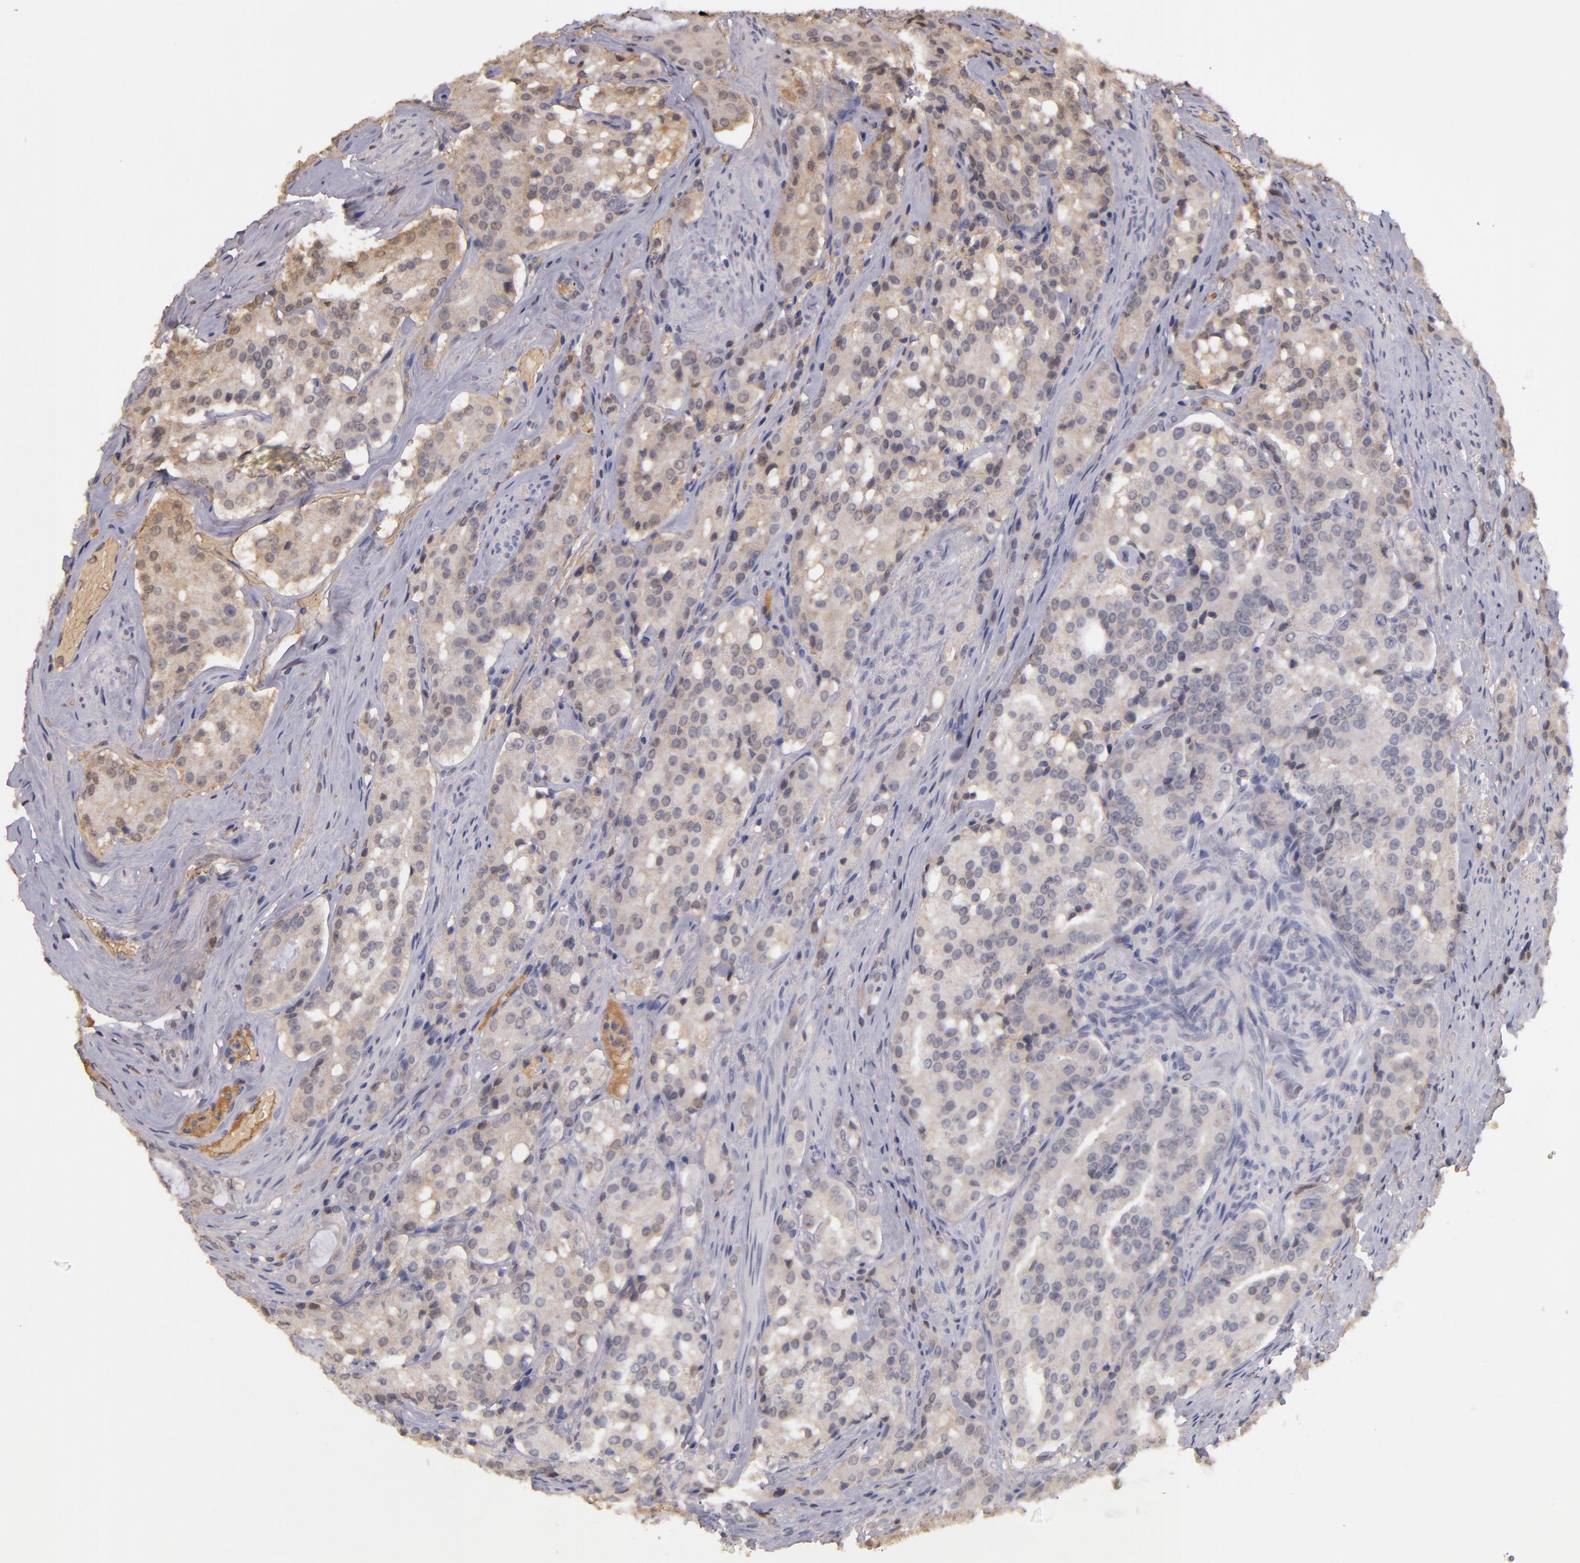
{"staining": {"intensity": "moderate", "quantity": "<25%", "location": "cytoplasmic/membranous"}, "tissue": "prostate cancer", "cell_type": "Tumor cells", "image_type": "cancer", "snomed": [{"axis": "morphology", "description": "Adenocarcinoma, Medium grade"}, {"axis": "topography", "description": "Prostate"}], "caption": "DAB immunohistochemical staining of human prostate adenocarcinoma (medium-grade) exhibits moderate cytoplasmic/membranous protein staining in approximately <25% of tumor cells.", "gene": "SERPINC1", "patient": {"sex": "male", "age": 72}}